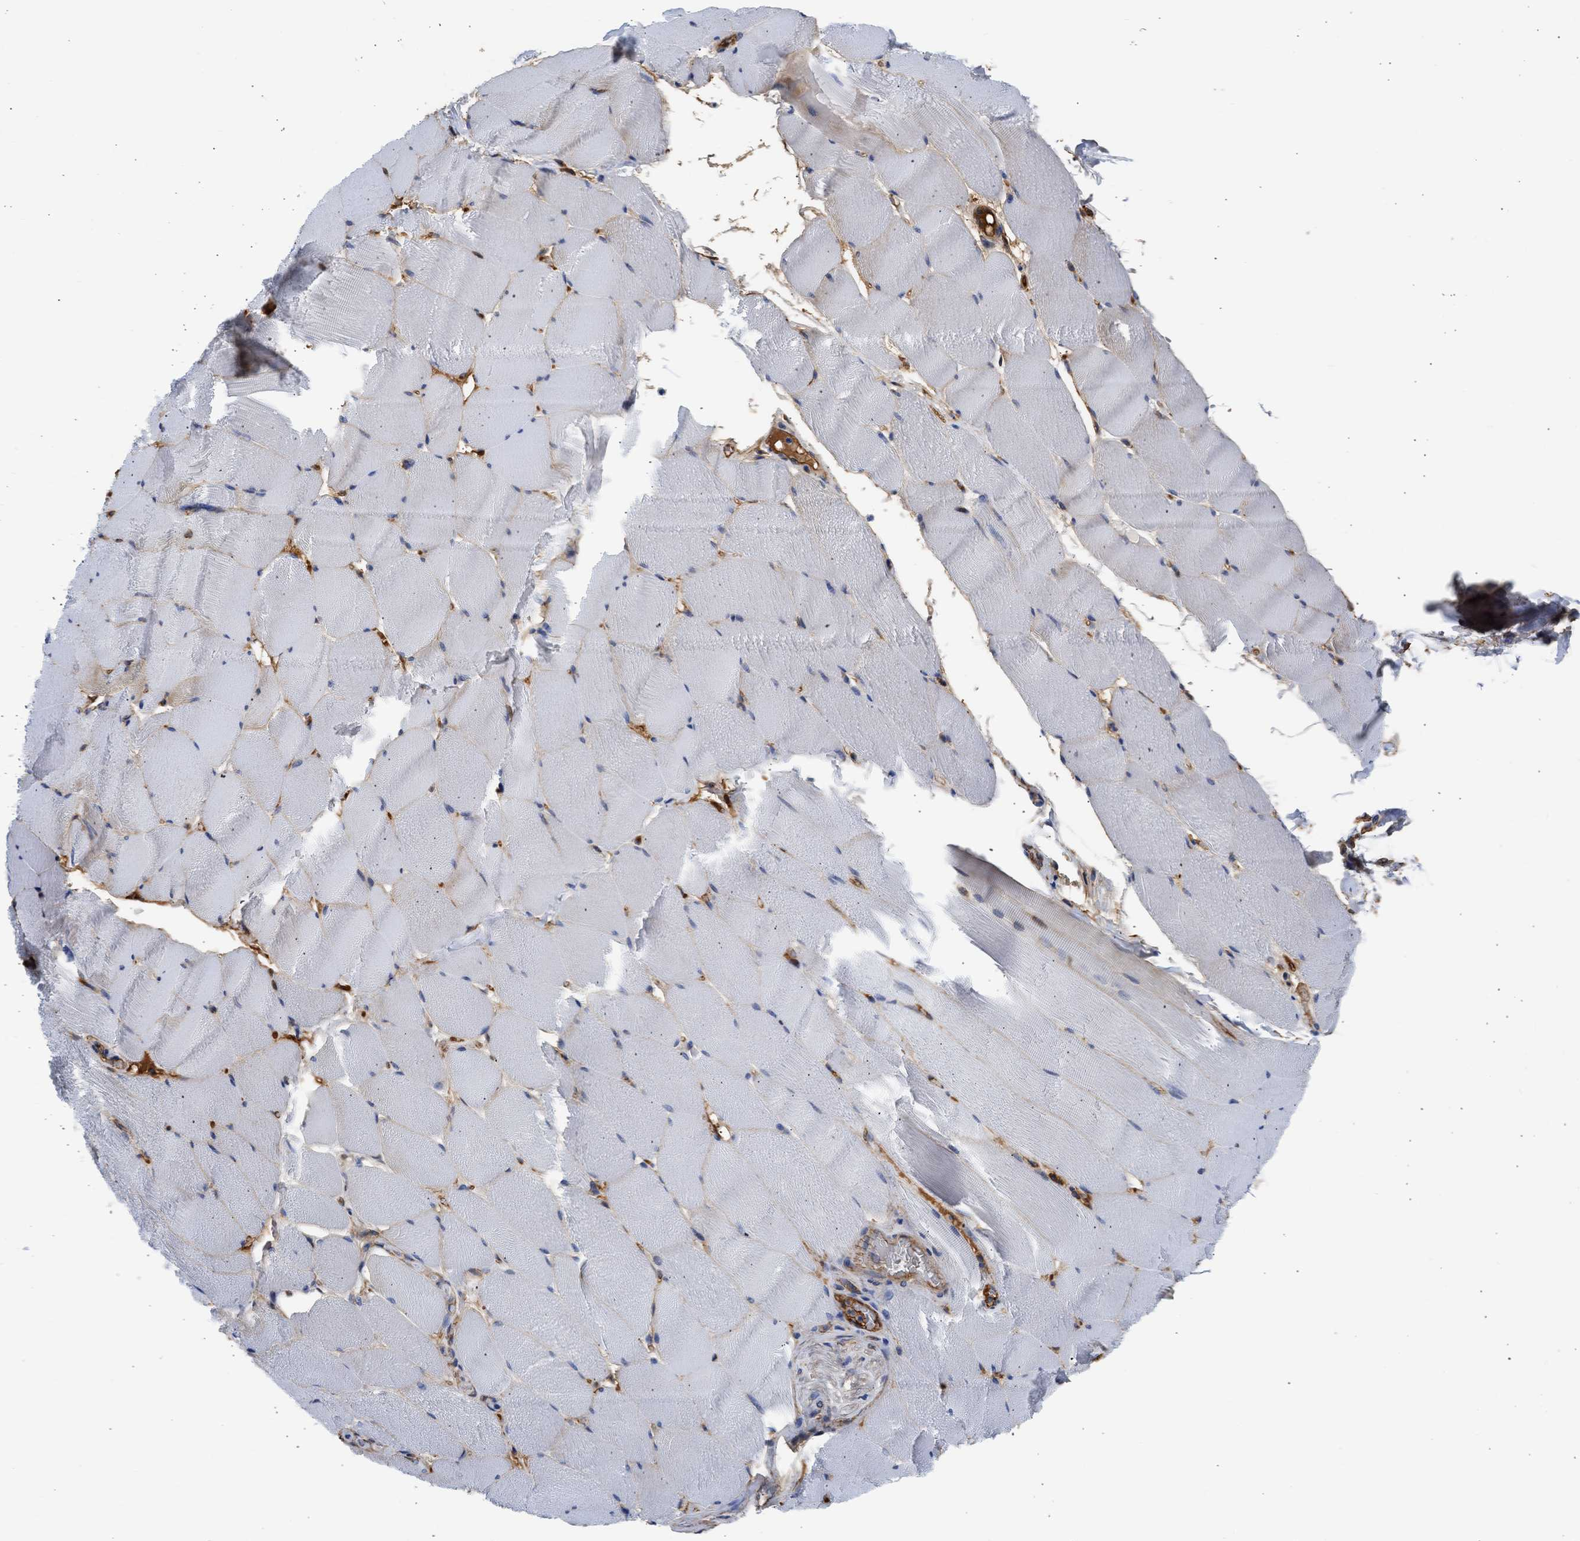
{"staining": {"intensity": "negative", "quantity": "none", "location": "none"}, "tissue": "skeletal muscle", "cell_type": "Myocytes", "image_type": "normal", "snomed": [{"axis": "morphology", "description": "Normal tissue, NOS"}, {"axis": "topography", "description": "Skeletal muscle"}], "caption": "The micrograph displays no staining of myocytes in normal skeletal muscle.", "gene": "MAS1L", "patient": {"sex": "male", "age": 62}}